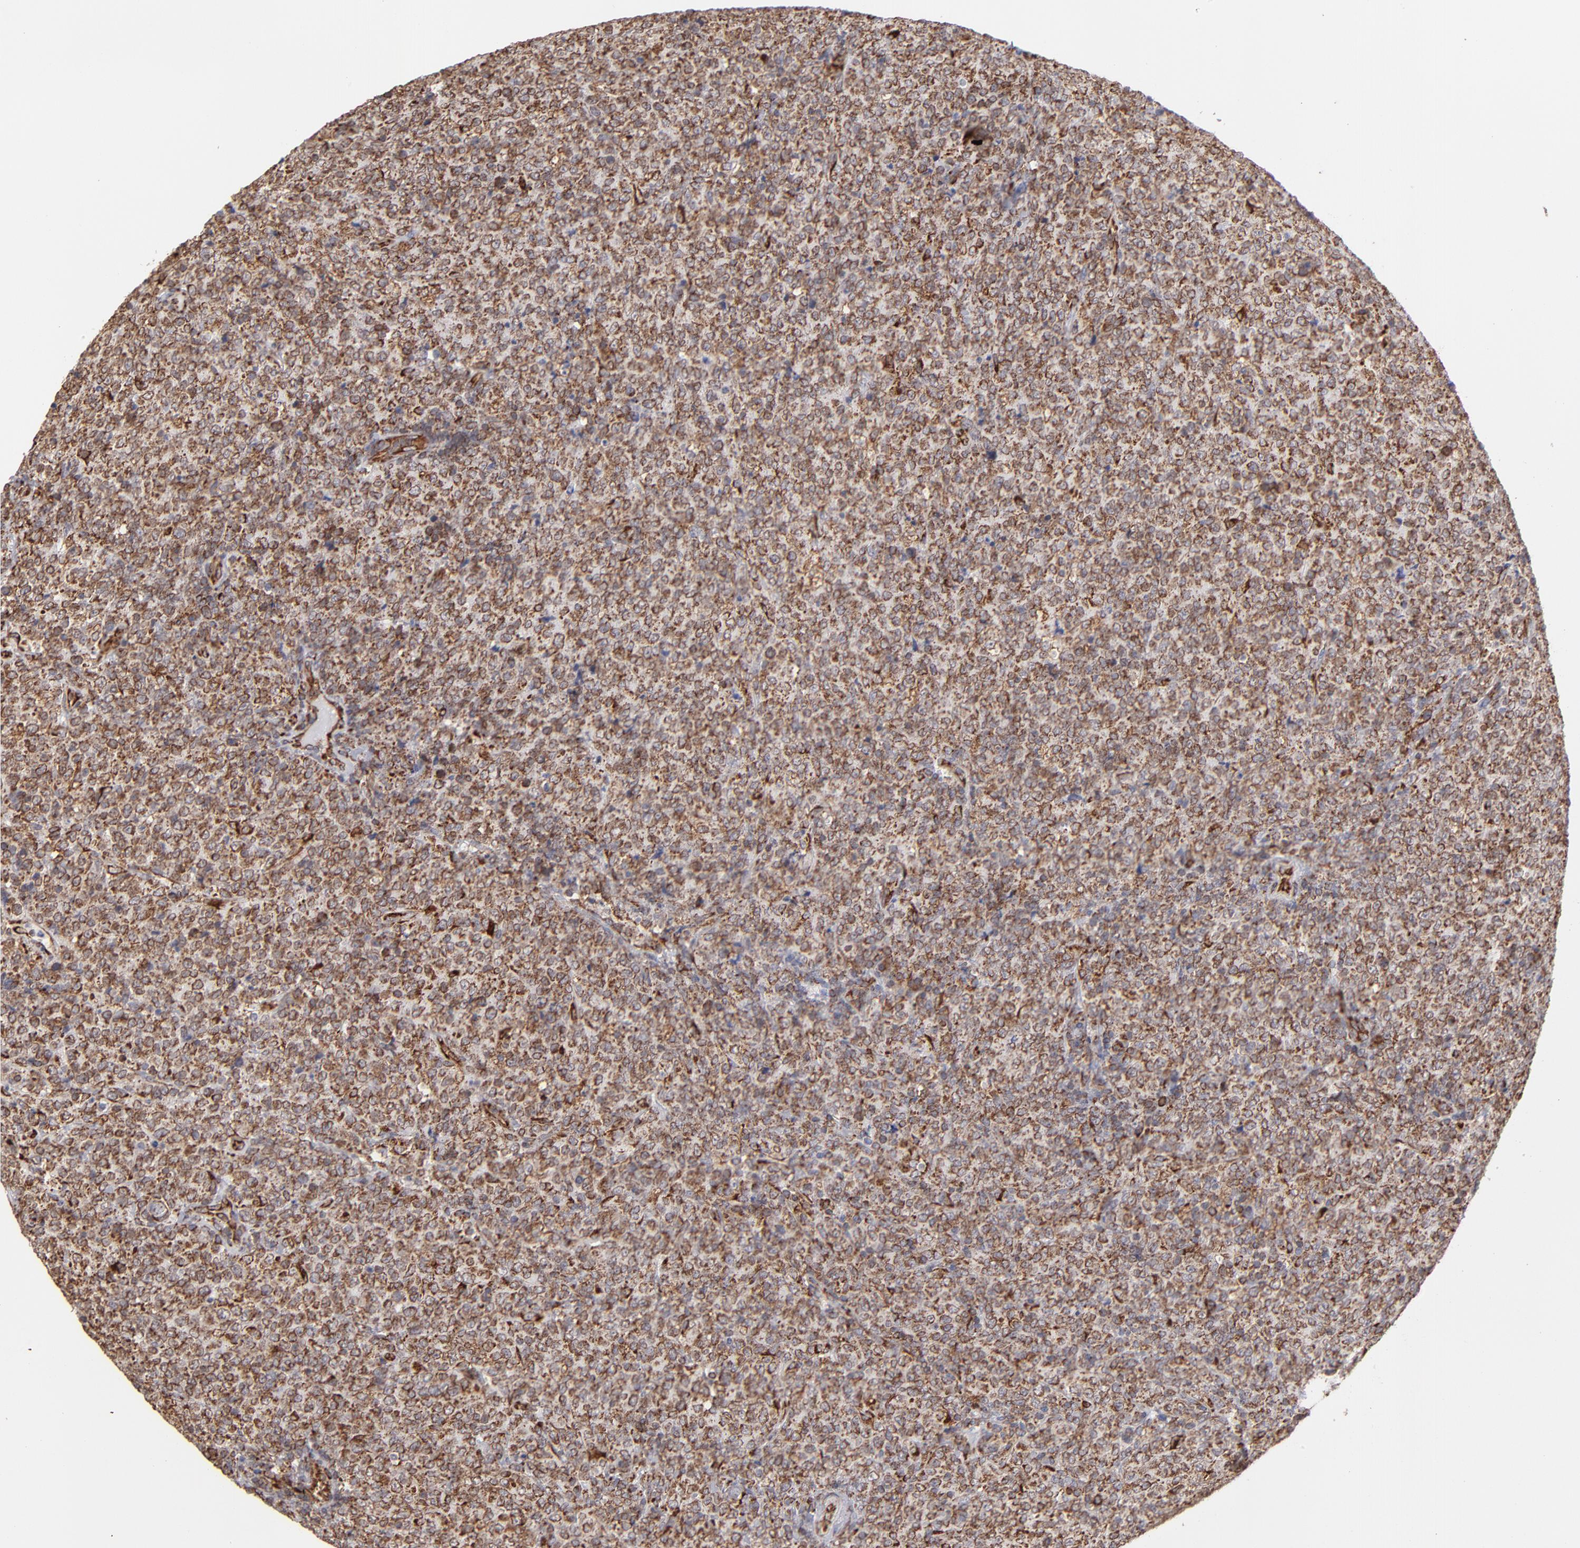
{"staining": {"intensity": "moderate", "quantity": ">75%", "location": "cytoplasmic/membranous"}, "tissue": "lymphoma", "cell_type": "Tumor cells", "image_type": "cancer", "snomed": [{"axis": "morphology", "description": "Malignant lymphoma, non-Hodgkin's type, High grade"}, {"axis": "topography", "description": "Tonsil"}], "caption": "Lymphoma stained with DAB (3,3'-diaminobenzidine) immunohistochemistry shows medium levels of moderate cytoplasmic/membranous positivity in approximately >75% of tumor cells. (Stains: DAB (3,3'-diaminobenzidine) in brown, nuclei in blue, Microscopy: brightfield microscopy at high magnification).", "gene": "KTN1", "patient": {"sex": "female", "age": 36}}